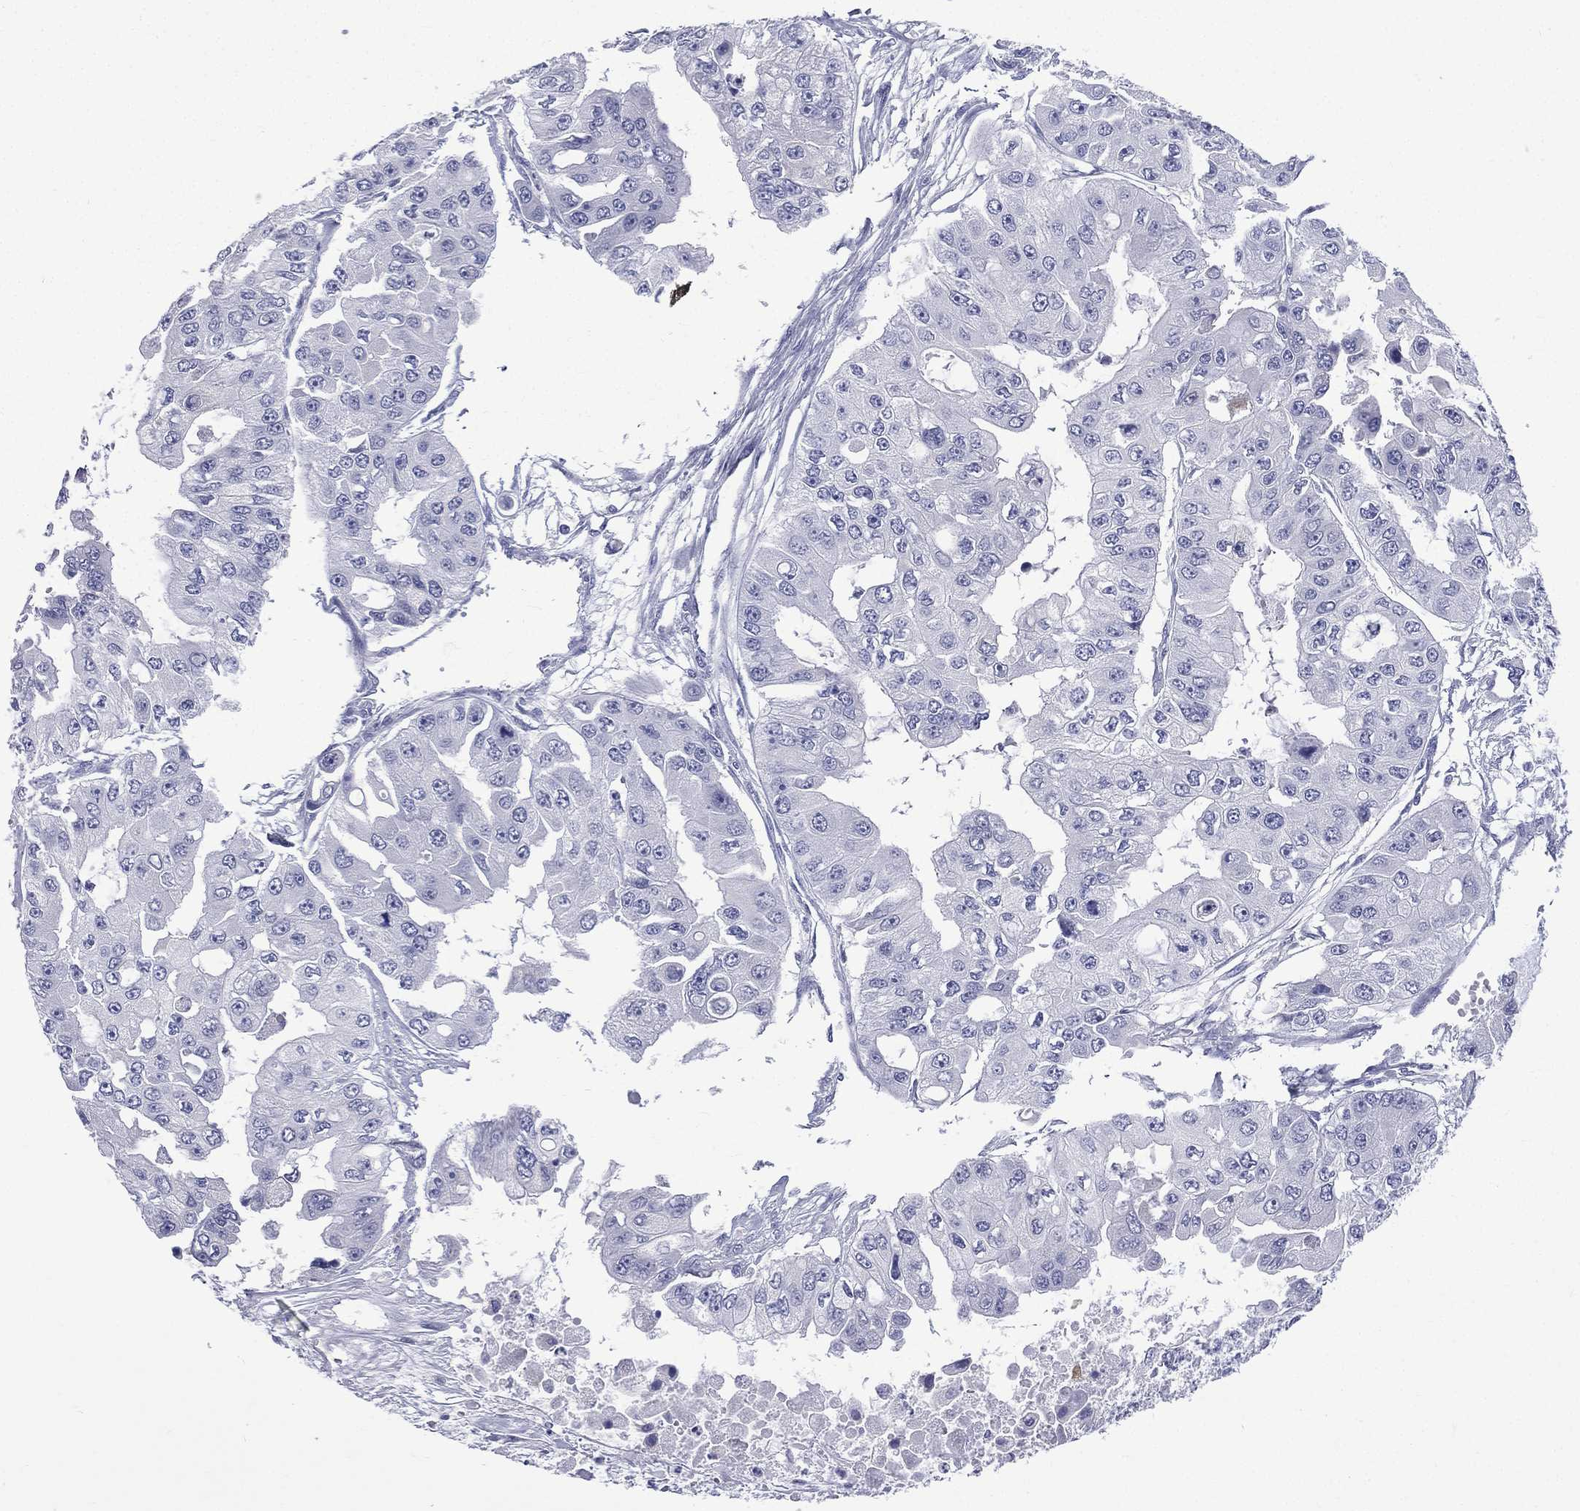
{"staining": {"intensity": "negative", "quantity": "none", "location": "none"}, "tissue": "ovarian cancer", "cell_type": "Tumor cells", "image_type": "cancer", "snomed": [{"axis": "morphology", "description": "Cystadenocarcinoma, serous, NOS"}, {"axis": "topography", "description": "Ovary"}], "caption": "Photomicrograph shows no significant protein expression in tumor cells of ovarian cancer (serous cystadenocarcinoma). The staining was performed using DAB to visualize the protein expression in brown, while the nuclei were stained in blue with hematoxylin (Magnification: 20x).", "gene": "CES2", "patient": {"sex": "female", "age": 56}}